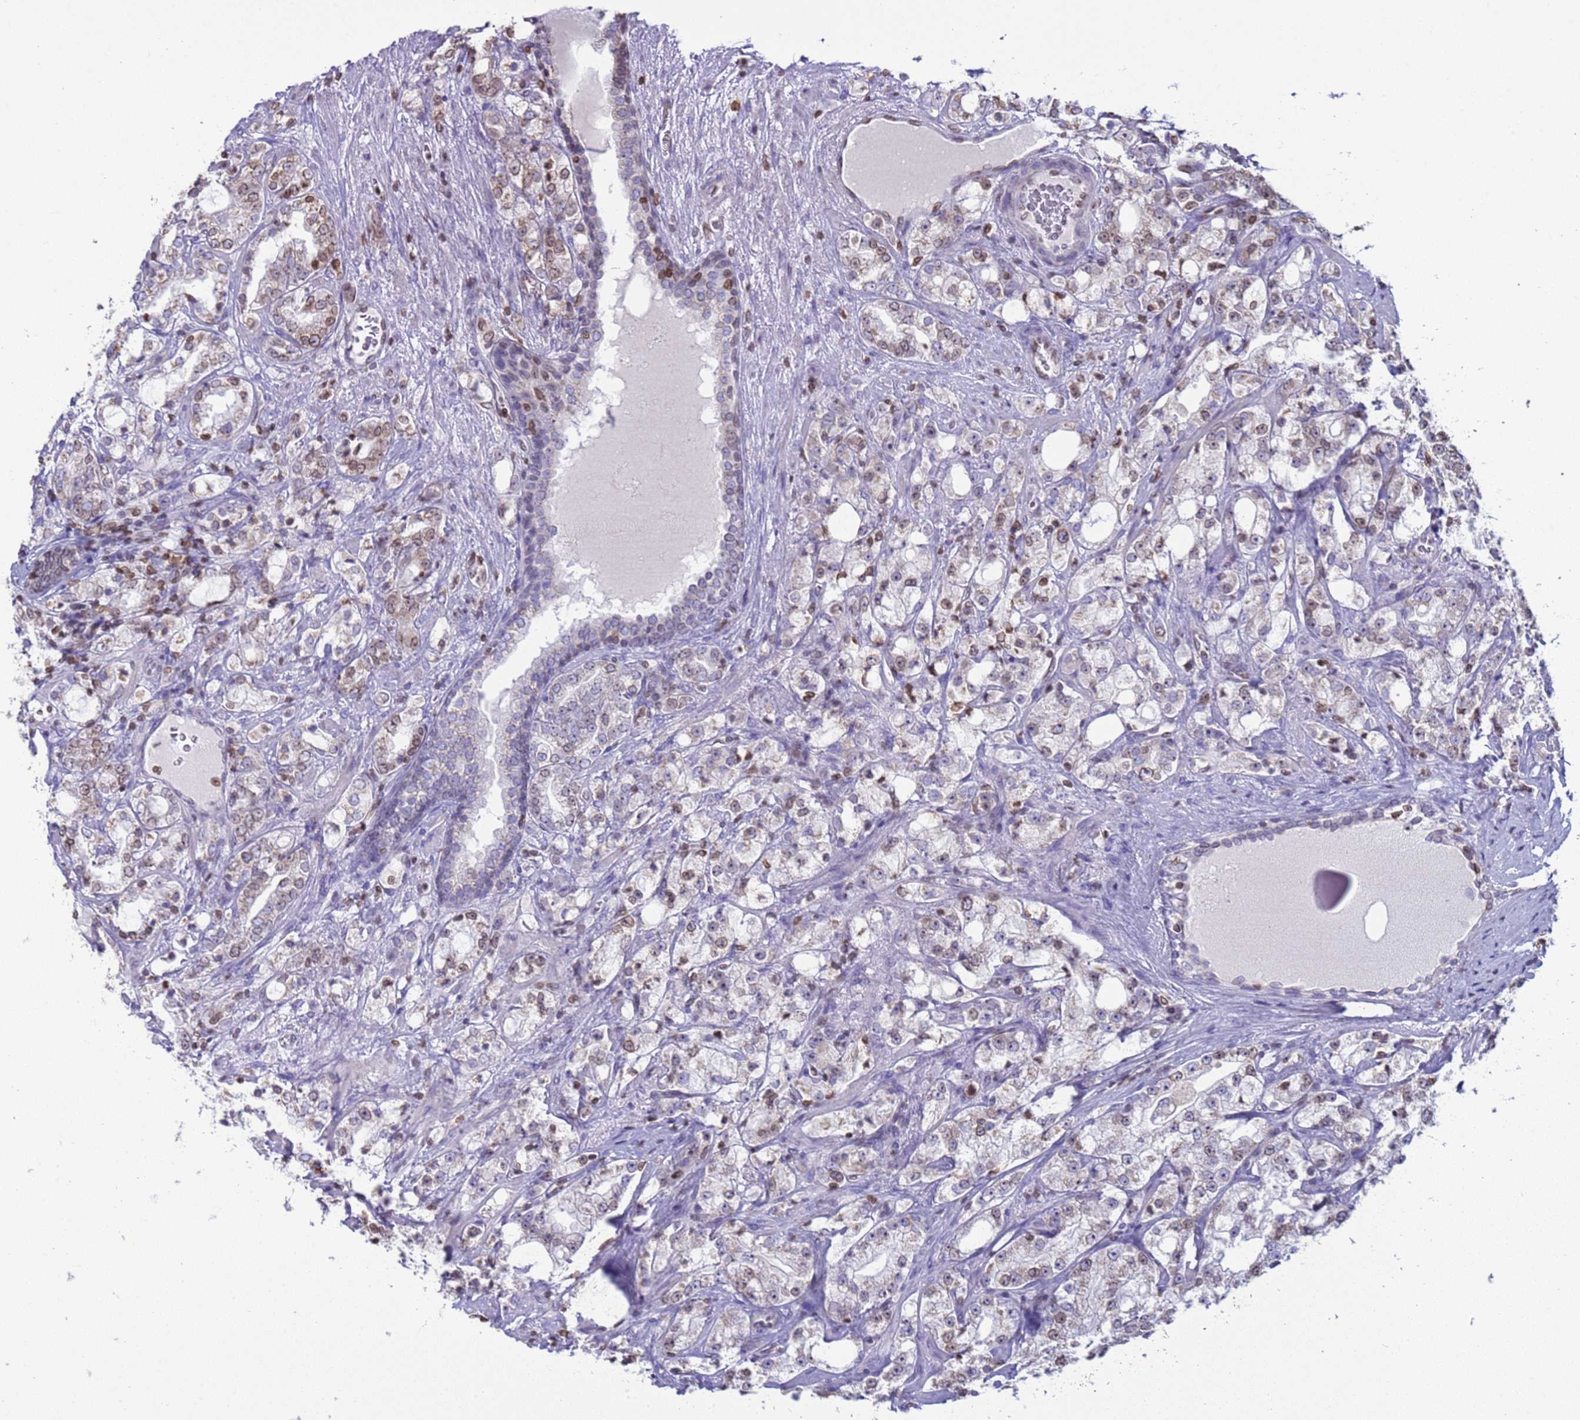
{"staining": {"intensity": "moderate", "quantity": "<25%", "location": "cytoplasmic/membranous,nuclear"}, "tissue": "prostate cancer", "cell_type": "Tumor cells", "image_type": "cancer", "snomed": [{"axis": "morphology", "description": "Adenocarcinoma, High grade"}, {"axis": "topography", "description": "Prostate"}], "caption": "Human prostate cancer stained with a brown dye displays moderate cytoplasmic/membranous and nuclear positive staining in about <25% of tumor cells.", "gene": "DHX37", "patient": {"sex": "male", "age": 64}}